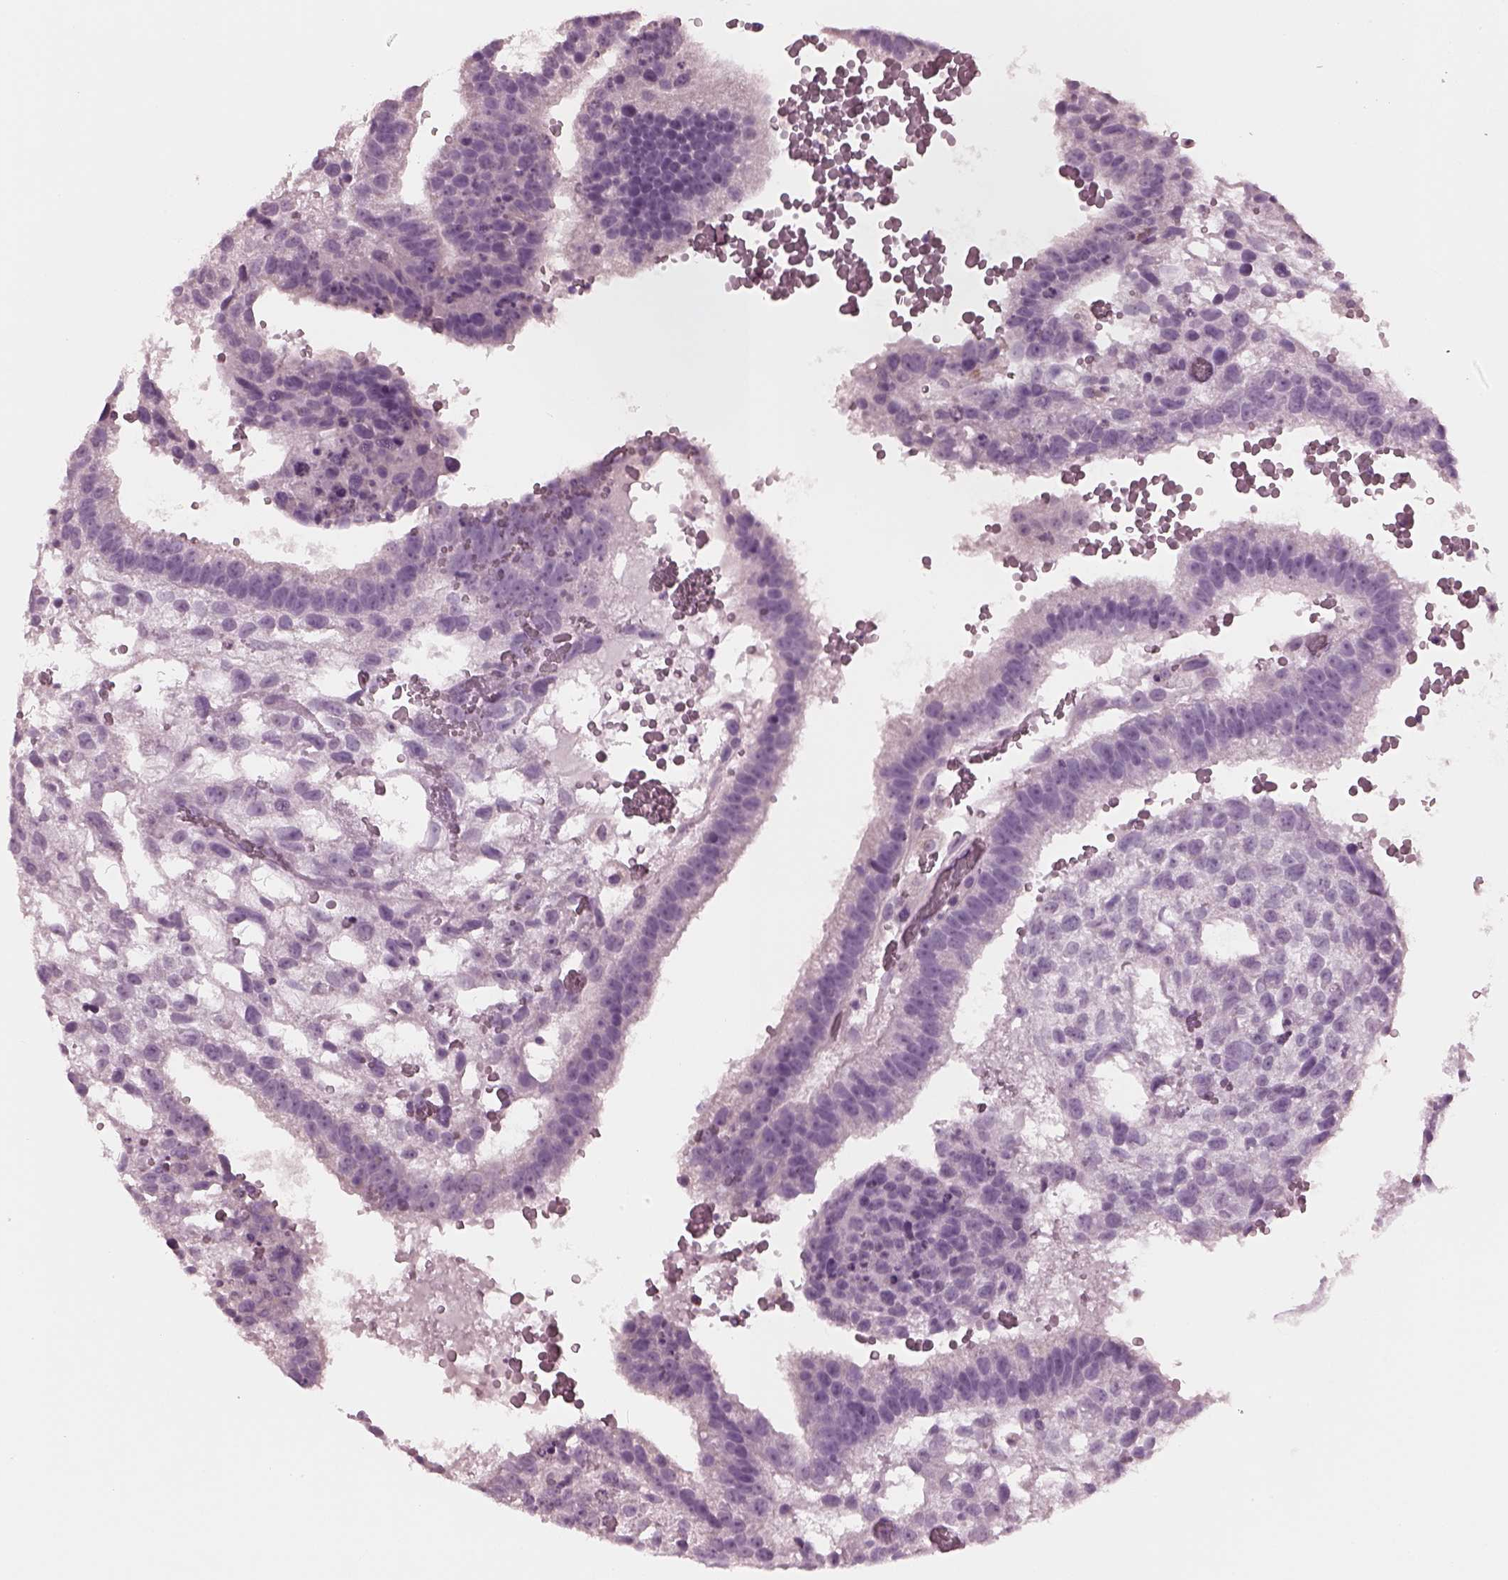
{"staining": {"intensity": "negative", "quantity": "none", "location": "none"}, "tissue": "testis cancer", "cell_type": "Tumor cells", "image_type": "cancer", "snomed": [{"axis": "morphology", "description": "Normal tissue, NOS"}, {"axis": "morphology", "description": "Carcinoma, Embryonal, NOS"}, {"axis": "topography", "description": "Testis"}, {"axis": "topography", "description": "Epididymis"}], "caption": "A micrograph of testis embryonal carcinoma stained for a protein demonstrates no brown staining in tumor cells.", "gene": "SLAMF8", "patient": {"sex": "male", "age": 32}}